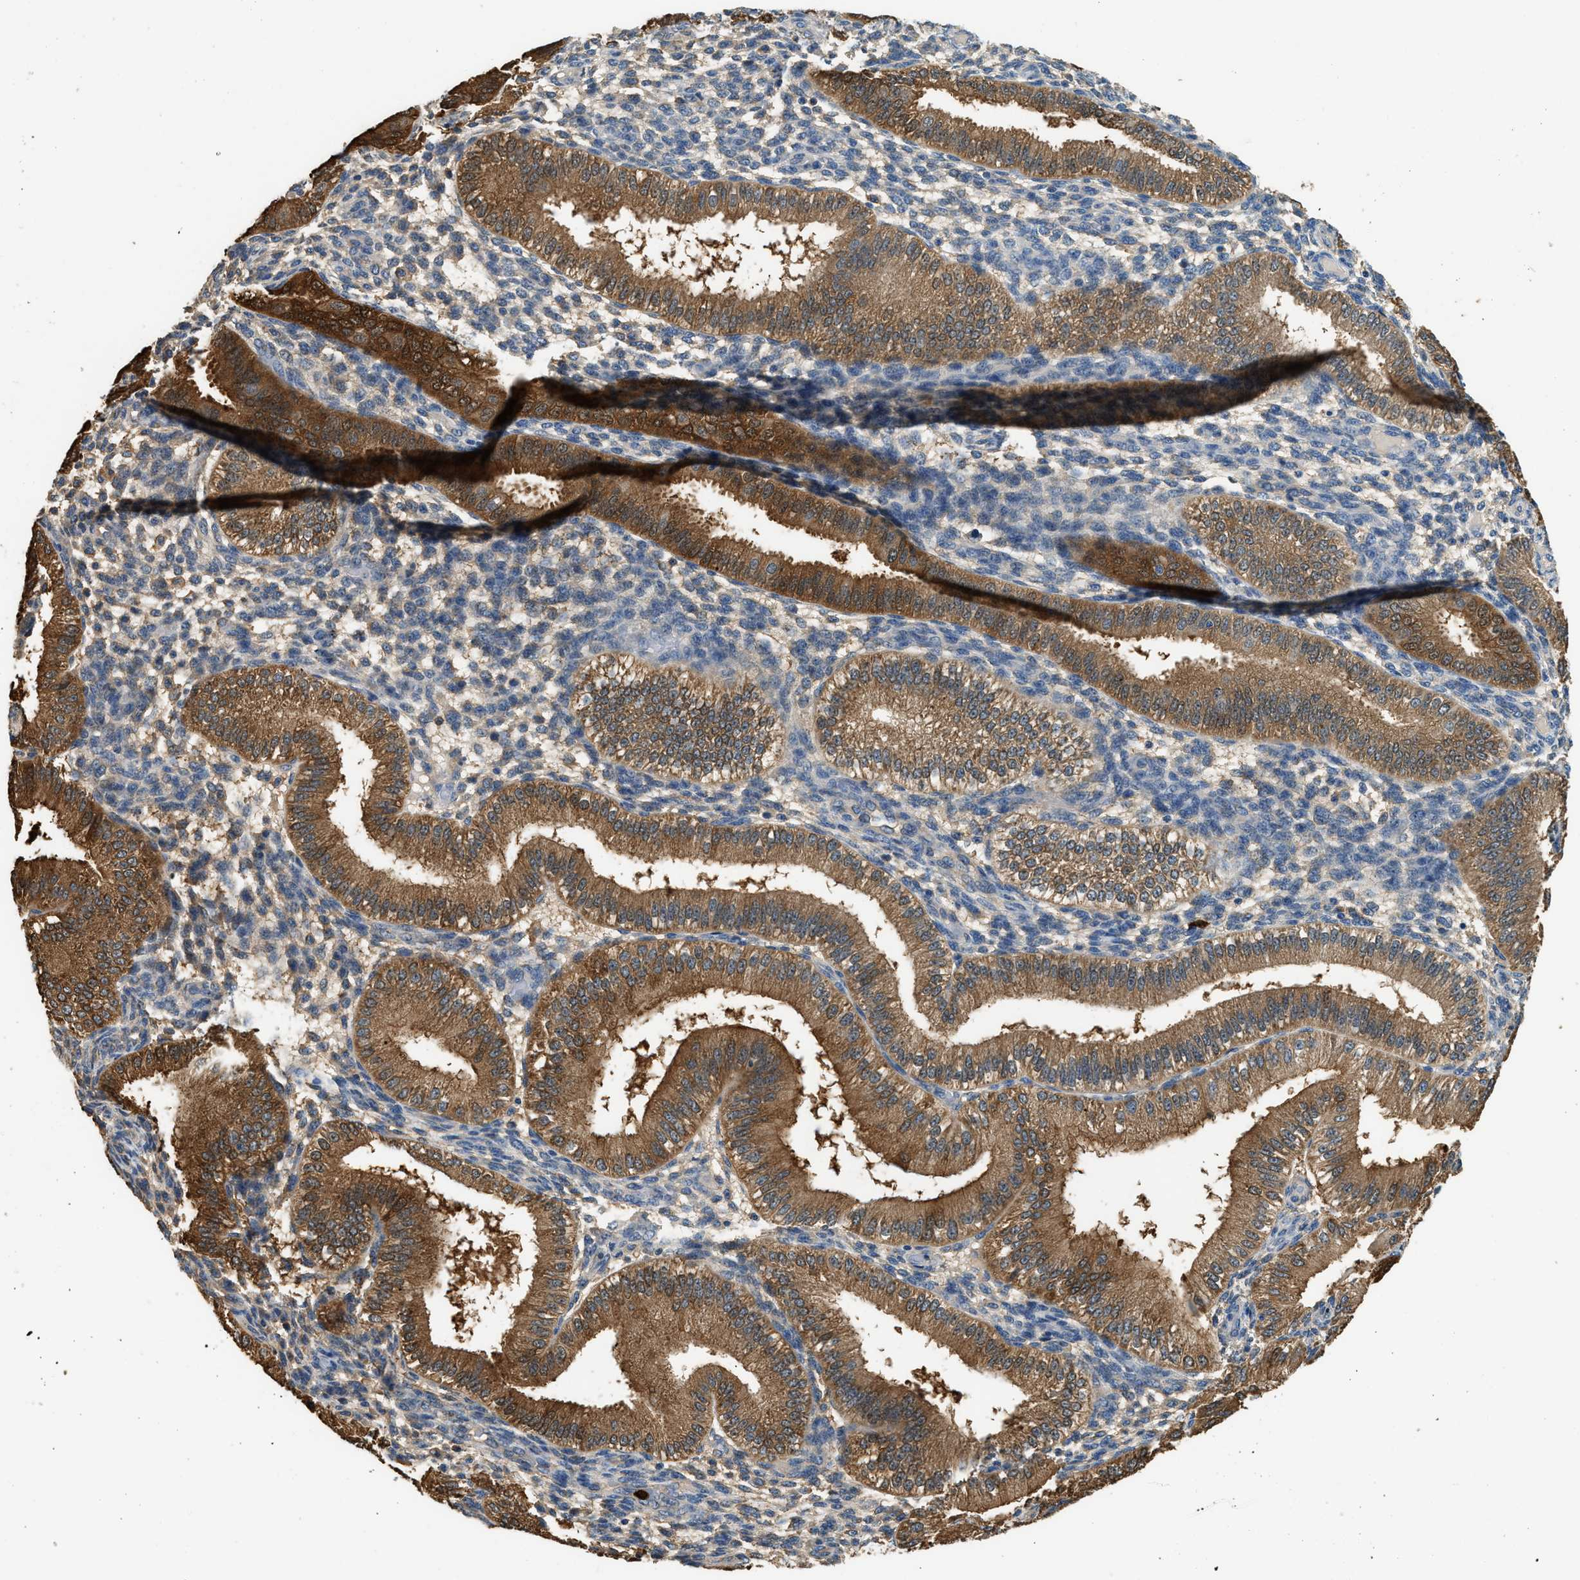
{"staining": {"intensity": "weak", "quantity": "<25%", "location": "cytoplasmic/membranous"}, "tissue": "endometrium", "cell_type": "Cells in endometrial stroma", "image_type": "normal", "snomed": [{"axis": "morphology", "description": "Normal tissue, NOS"}, {"axis": "topography", "description": "Endometrium"}], "caption": "High power microscopy photomicrograph of an immunohistochemistry micrograph of benign endometrium, revealing no significant positivity in cells in endometrial stroma.", "gene": "ANXA3", "patient": {"sex": "female", "age": 39}}